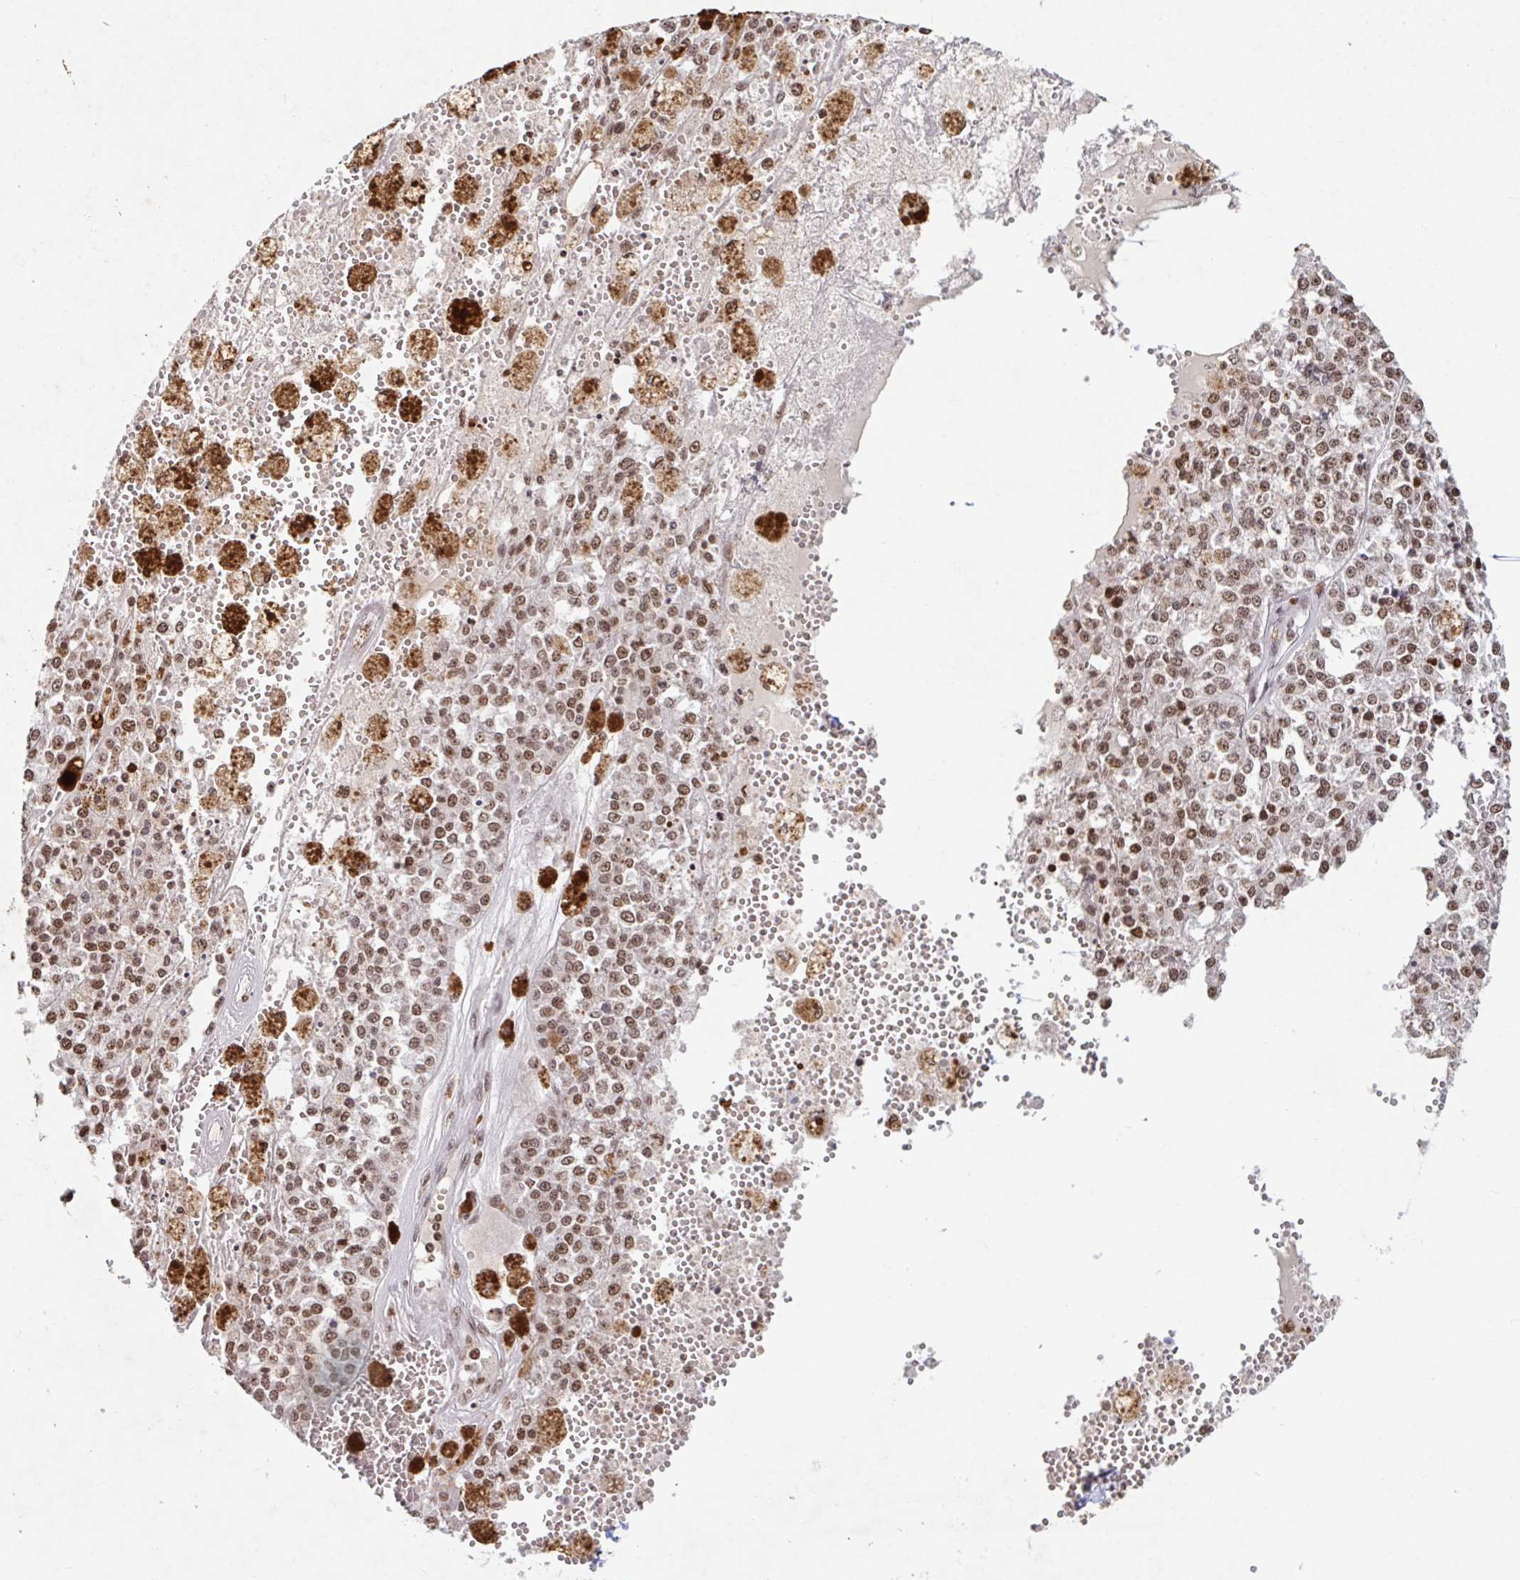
{"staining": {"intensity": "moderate", "quantity": ">75%", "location": "nuclear"}, "tissue": "melanoma", "cell_type": "Tumor cells", "image_type": "cancer", "snomed": [{"axis": "morphology", "description": "Malignant melanoma, Metastatic site"}, {"axis": "topography", "description": "Lymph node"}], "caption": "Protein staining displays moderate nuclear staining in about >75% of tumor cells in malignant melanoma (metastatic site).", "gene": "C19orf53", "patient": {"sex": "female", "age": 64}}